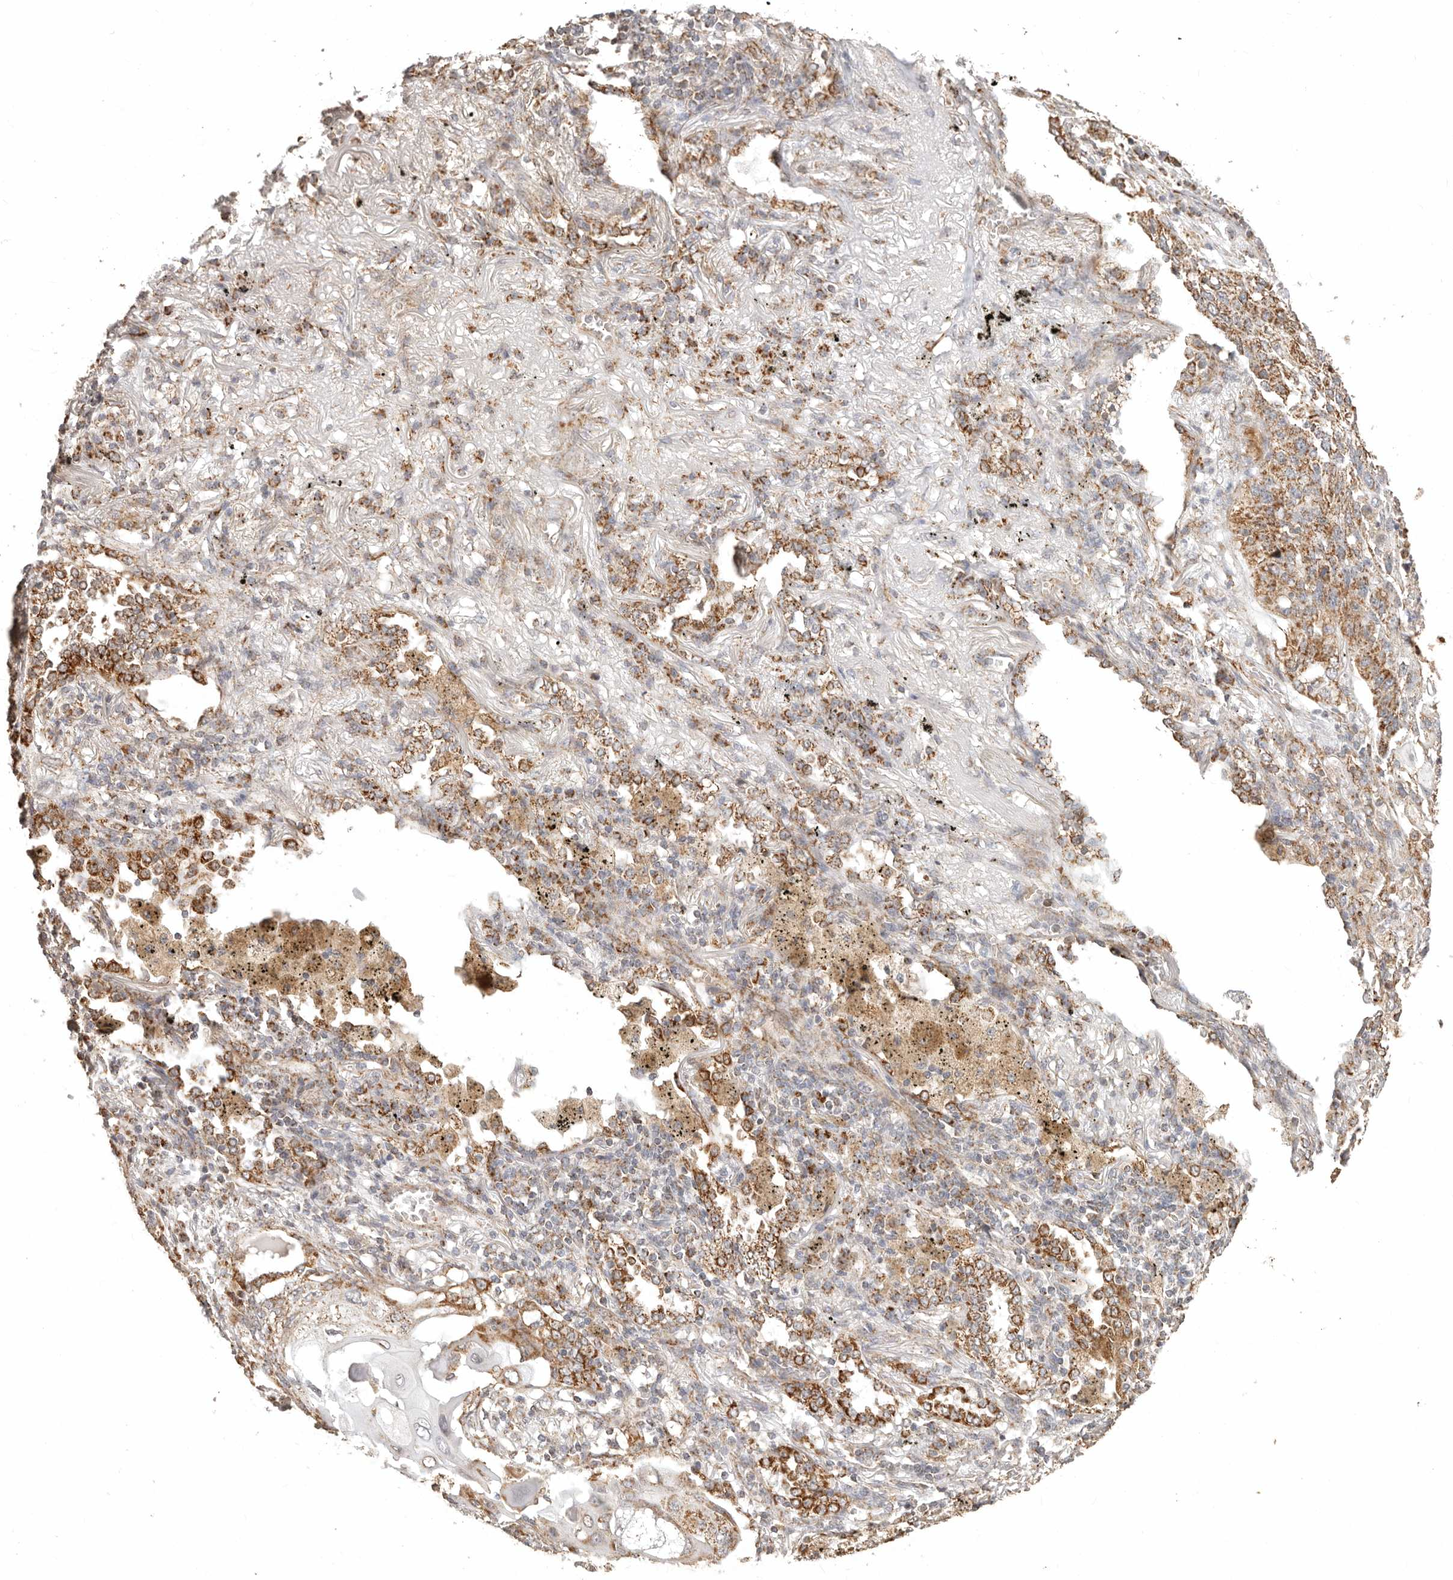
{"staining": {"intensity": "moderate", "quantity": ">75%", "location": "cytoplasmic/membranous"}, "tissue": "lung cancer", "cell_type": "Tumor cells", "image_type": "cancer", "snomed": [{"axis": "morphology", "description": "Squamous cell carcinoma, NOS"}, {"axis": "topography", "description": "Lung"}], "caption": "There is medium levels of moderate cytoplasmic/membranous positivity in tumor cells of squamous cell carcinoma (lung), as demonstrated by immunohistochemical staining (brown color).", "gene": "NDUFB11", "patient": {"sex": "female", "age": 63}}